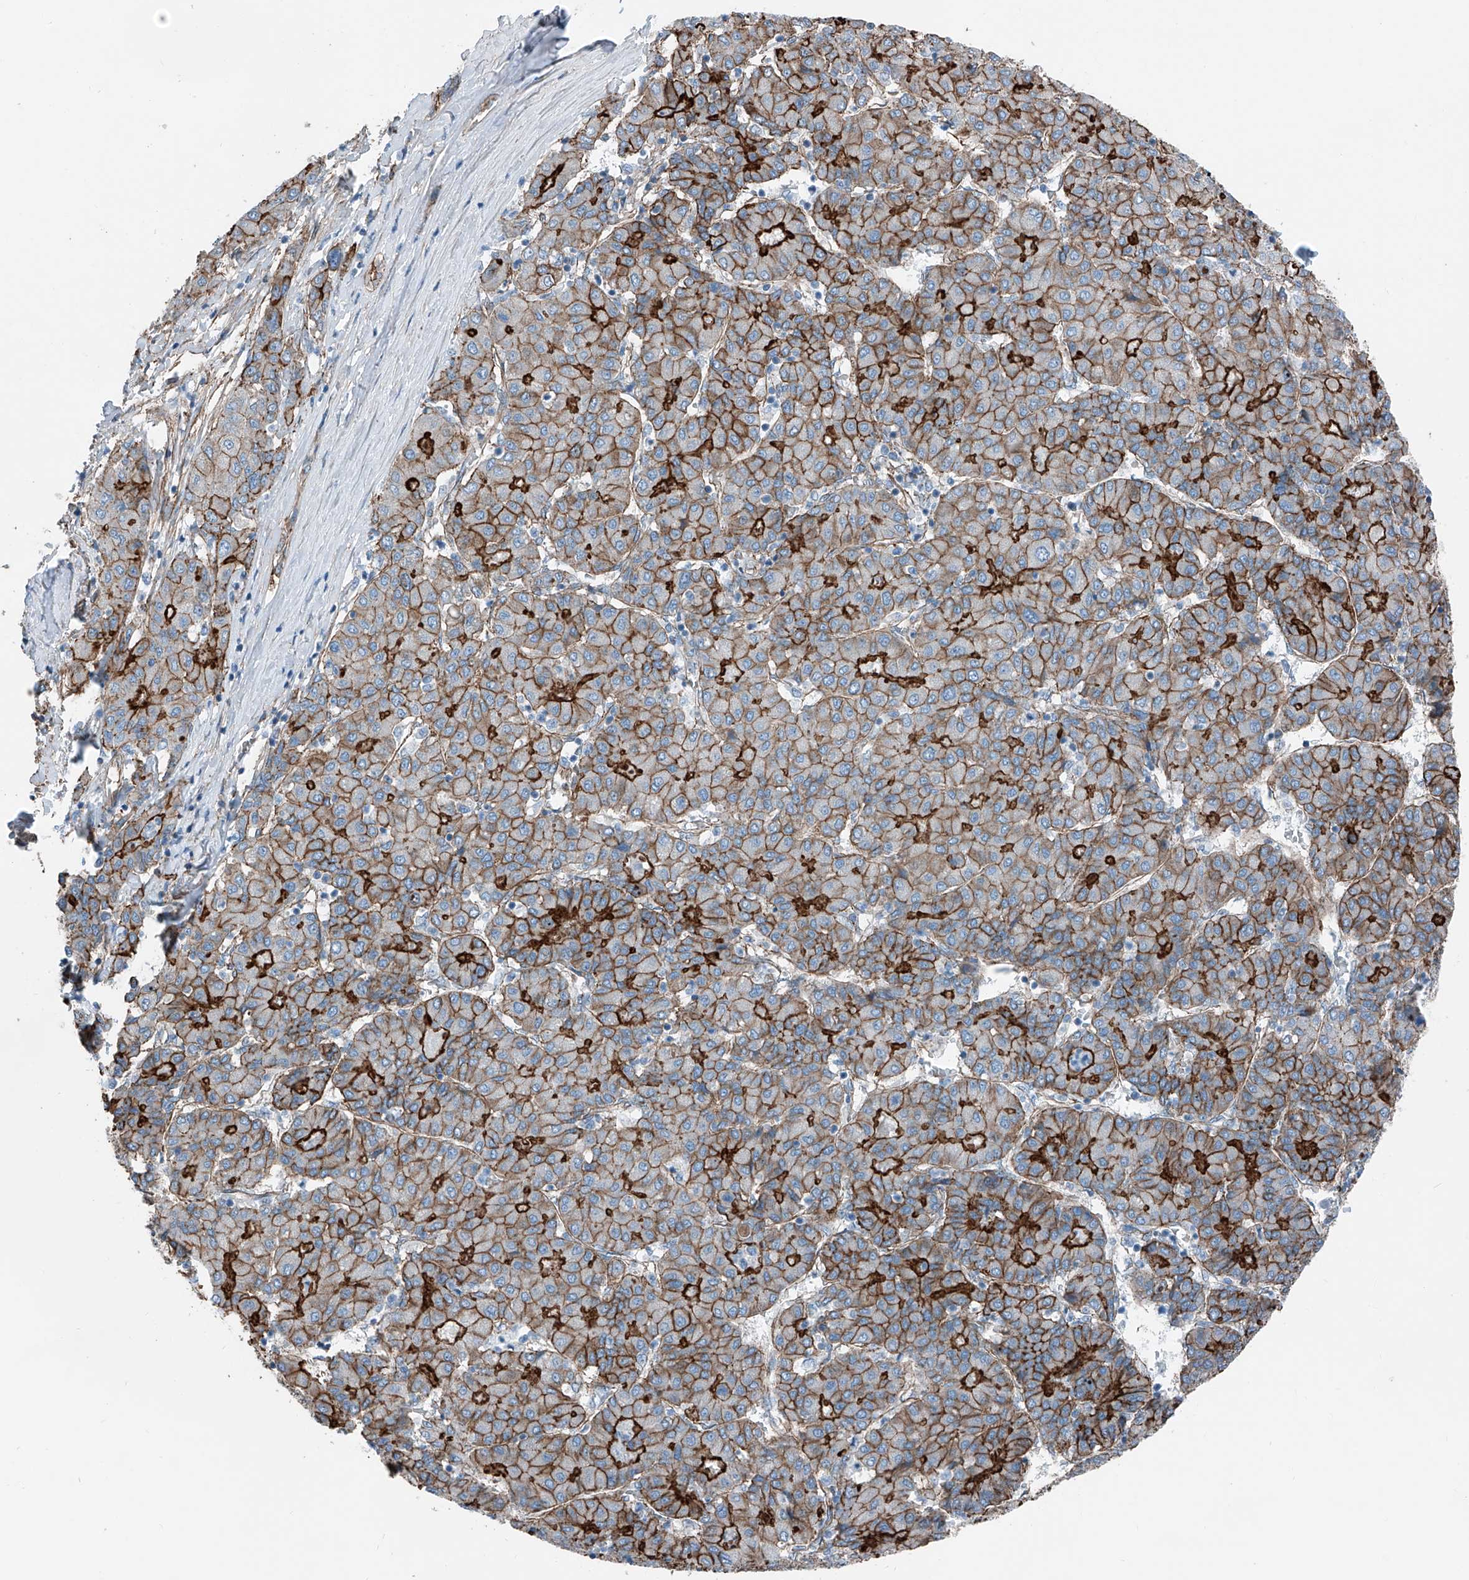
{"staining": {"intensity": "strong", "quantity": ">75%", "location": "cytoplasmic/membranous"}, "tissue": "liver cancer", "cell_type": "Tumor cells", "image_type": "cancer", "snomed": [{"axis": "morphology", "description": "Carcinoma, Hepatocellular, NOS"}, {"axis": "topography", "description": "Liver"}], "caption": "High-magnification brightfield microscopy of liver cancer stained with DAB (brown) and counterstained with hematoxylin (blue). tumor cells exhibit strong cytoplasmic/membranous positivity is seen in approximately>75% of cells.", "gene": "THEMIS2", "patient": {"sex": "male", "age": 65}}